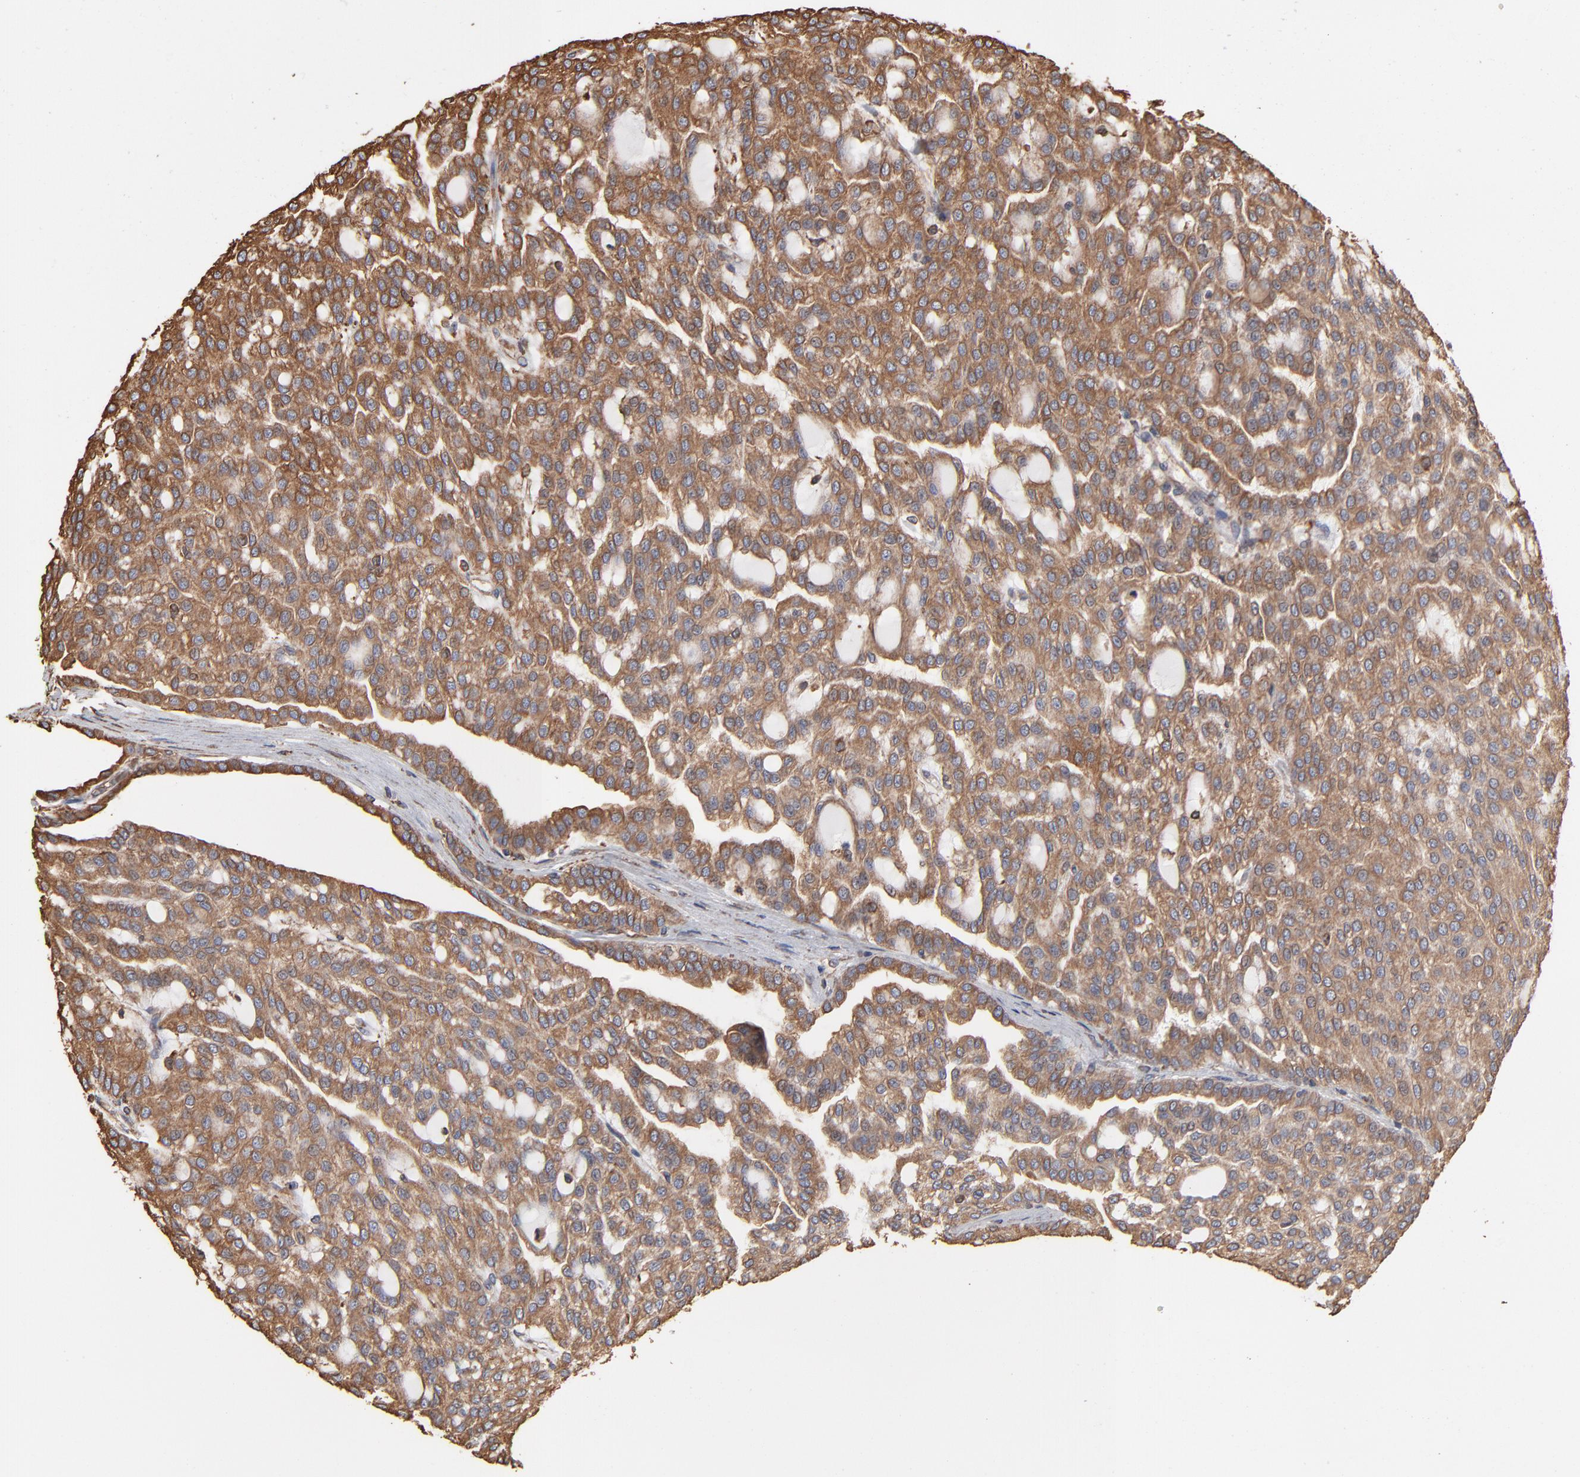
{"staining": {"intensity": "moderate", "quantity": ">75%", "location": "cytoplasmic/membranous"}, "tissue": "renal cancer", "cell_type": "Tumor cells", "image_type": "cancer", "snomed": [{"axis": "morphology", "description": "Adenocarcinoma, NOS"}, {"axis": "topography", "description": "Kidney"}], "caption": "DAB (3,3'-diaminobenzidine) immunohistochemical staining of renal cancer (adenocarcinoma) exhibits moderate cytoplasmic/membranous protein staining in approximately >75% of tumor cells.", "gene": "PDIA3", "patient": {"sex": "male", "age": 63}}